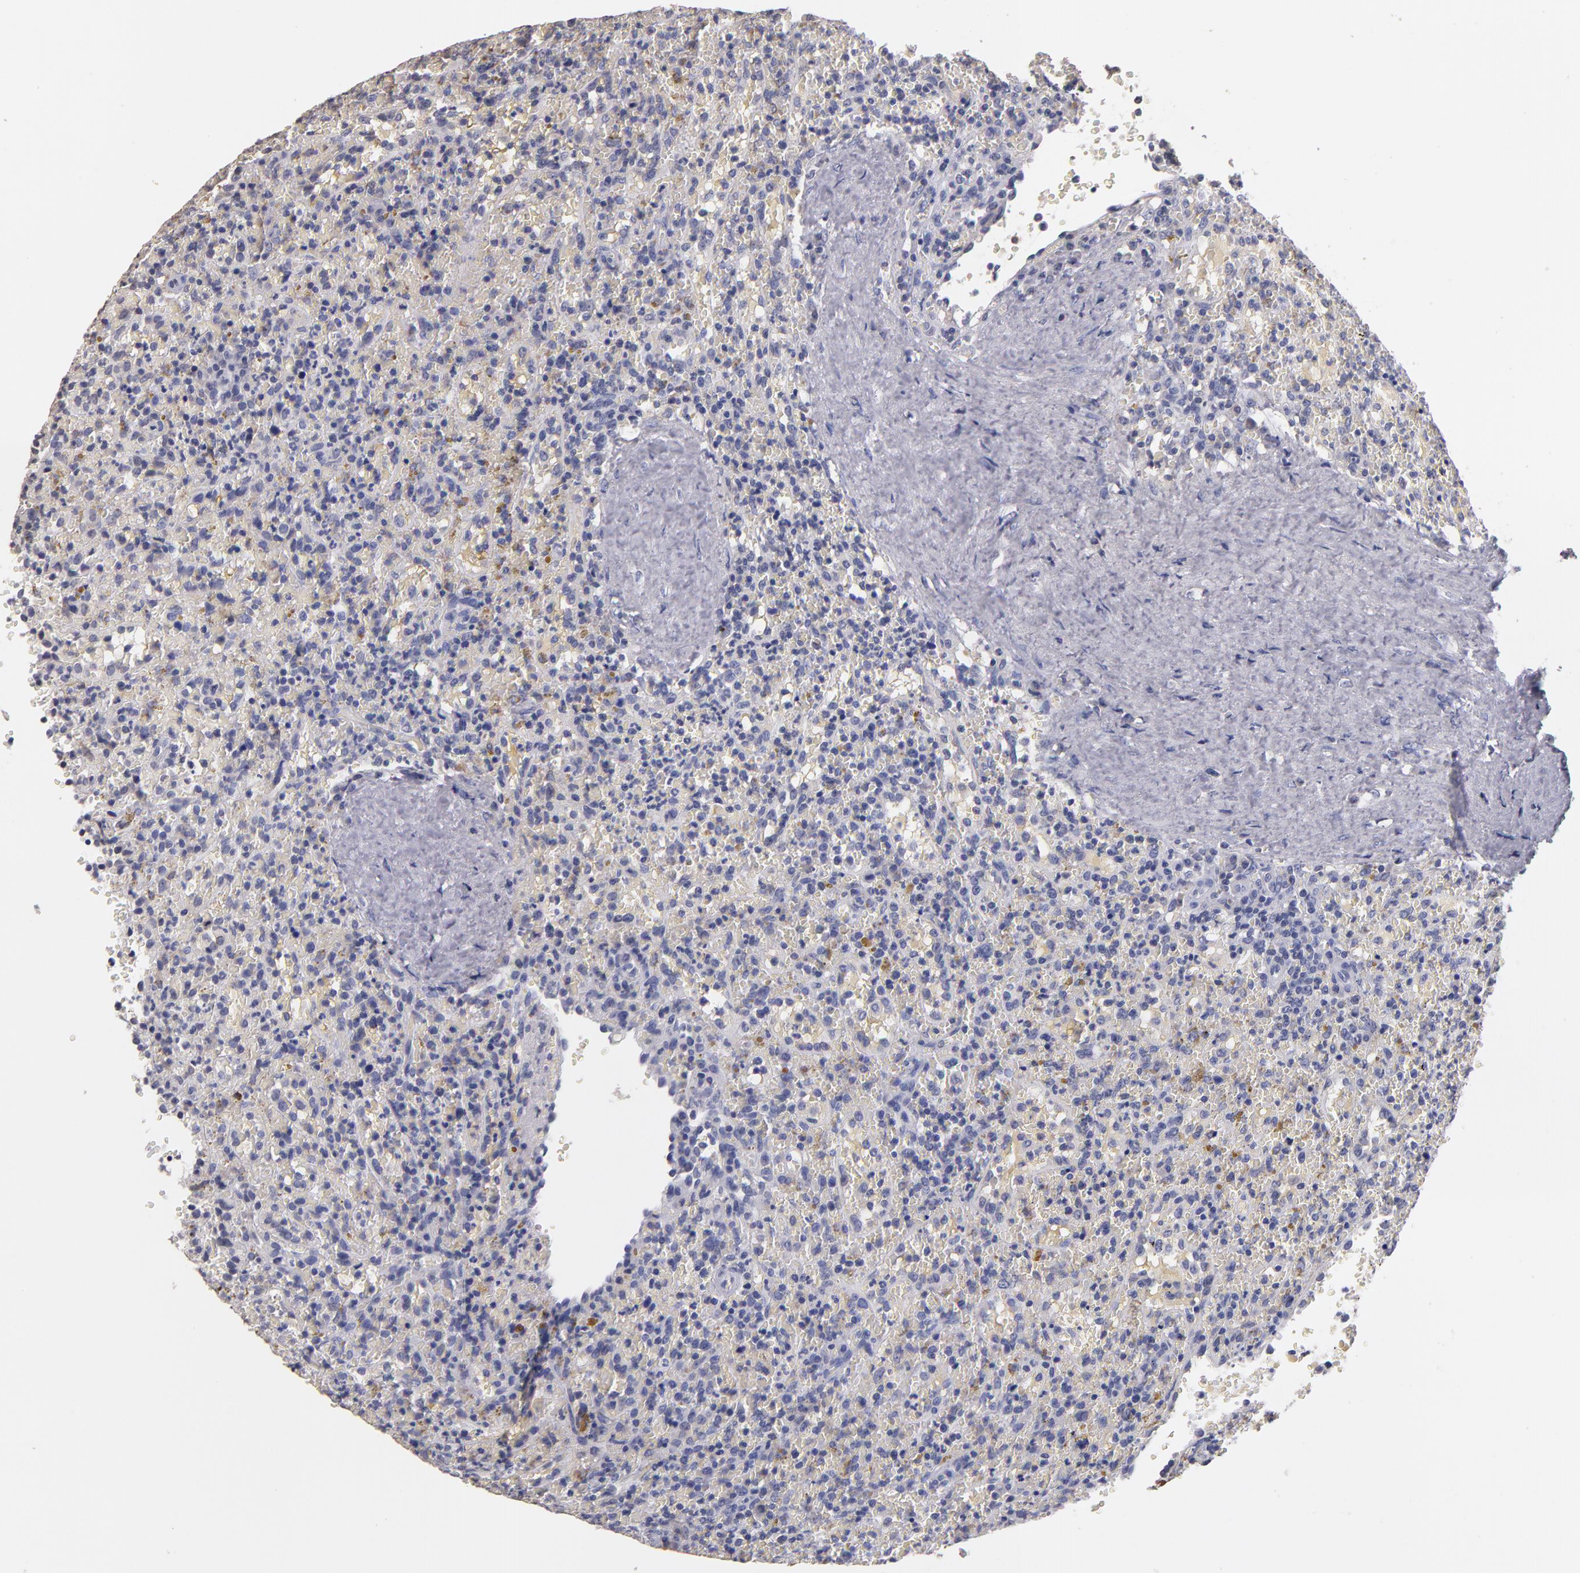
{"staining": {"intensity": "negative", "quantity": "none", "location": "none"}, "tissue": "lymphoma", "cell_type": "Tumor cells", "image_type": "cancer", "snomed": [{"axis": "morphology", "description": "Malignant lymphoma, non-Hodgkin's type, High grade"}, {"axis": "topography", "description": "Spleen"}, {"axis": "topography", "description": "Lymph node"}], "caption": "Immunohistochemistry (IHC) of lymphoma displays no staining in tumor cells.", "gene": "SOX10", "patient": {"sex": "female", "age": 70}}